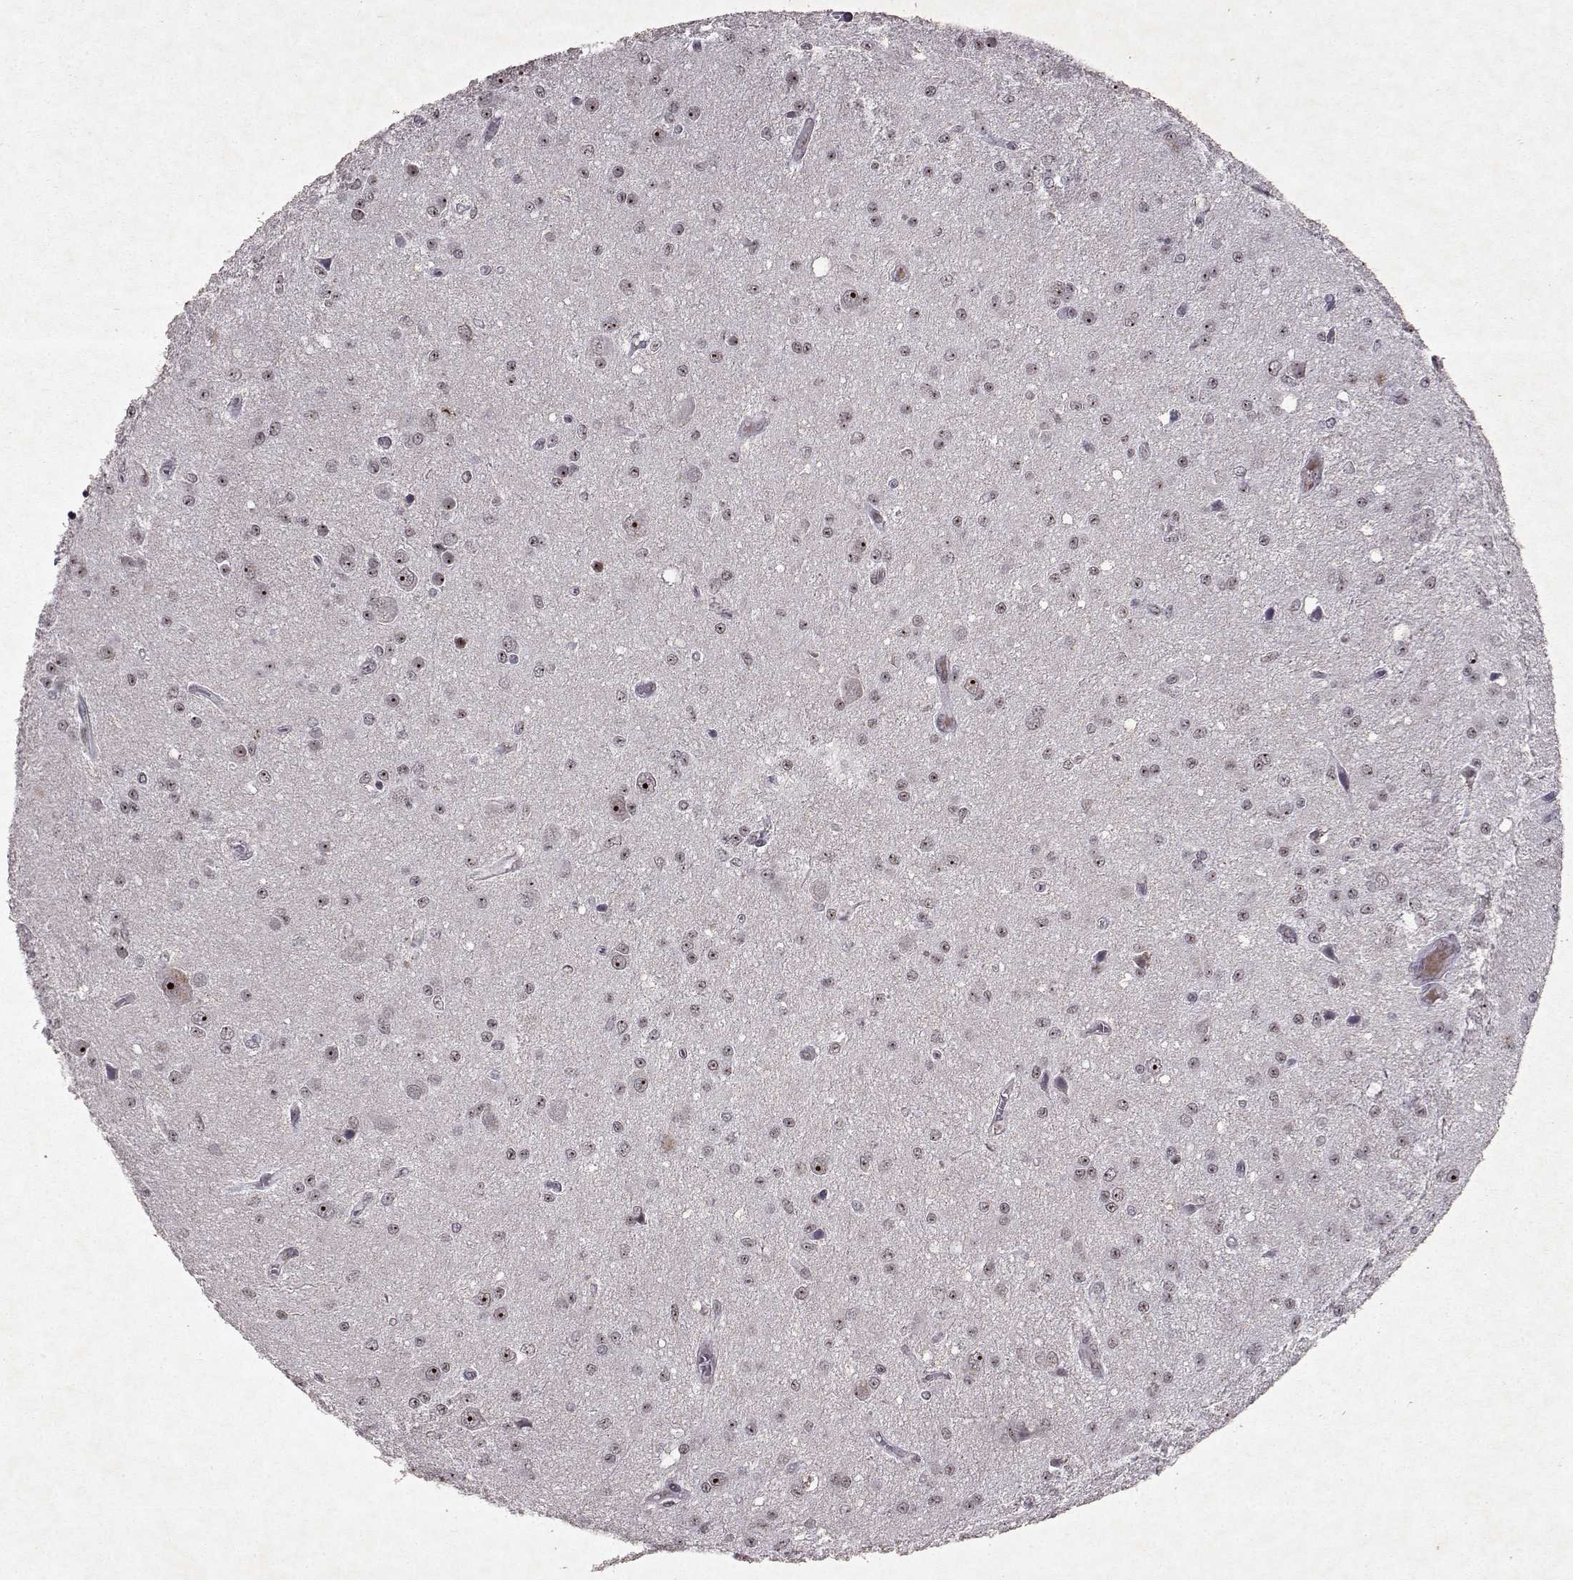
{"staining": {"intensity": "negative", "quantity": "none", "location": "none"}, "tissue": "glioma", "cell_type": "Tumor cells", "image_type": "cancer", "snomed": [{"axis": "morphology", "description": "Glioma, malignant, Low grade"}, {"axis": "topography", "description": "Brain"}], "caption": "This is an immunohistochemistry (IHC) photomicrograph of human glioma. There is no positivity in tumor cells.", "gene": "DDX56", "patient": {"sex": "female", "age": 45}}